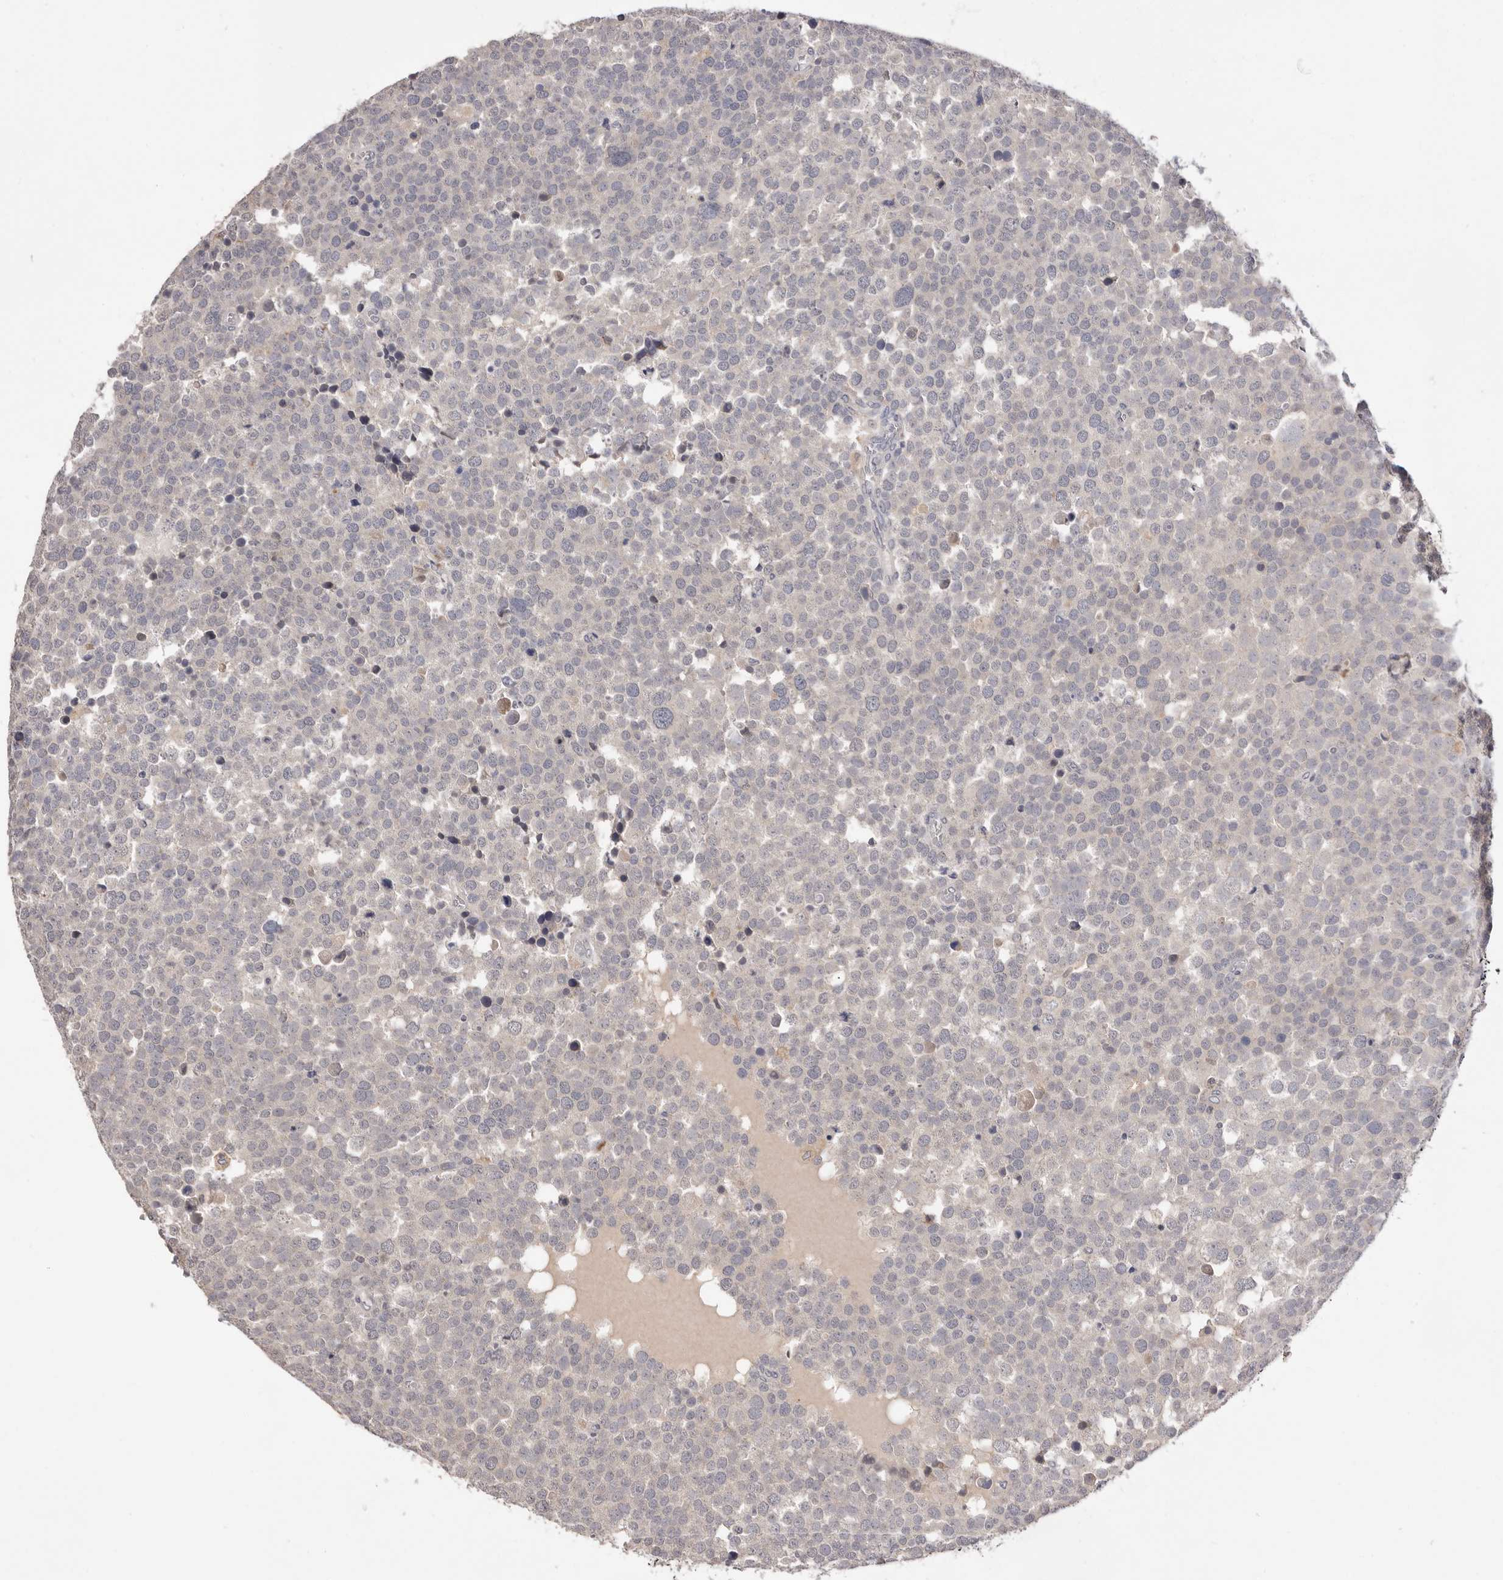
{"staining": {"intensity": "negative", "quantity": "none", "location": "none"}, "tissue": "testis cancer", "cell_type": "Tumor cells", "image_type": "cancer", "snomed": [{"axis": "morphology", "description": "Seminoma, NOS"}, {"axis": "topography", "description": "Testis"}], "caption": "Immunohistochemistry histopathology image of testis cancer (seminoma) stained for a protein (brown), which demonstrates no positivity in tumor cells.", "gene": "DOP1A", "patient": {"sex": "male", "age": 71}}